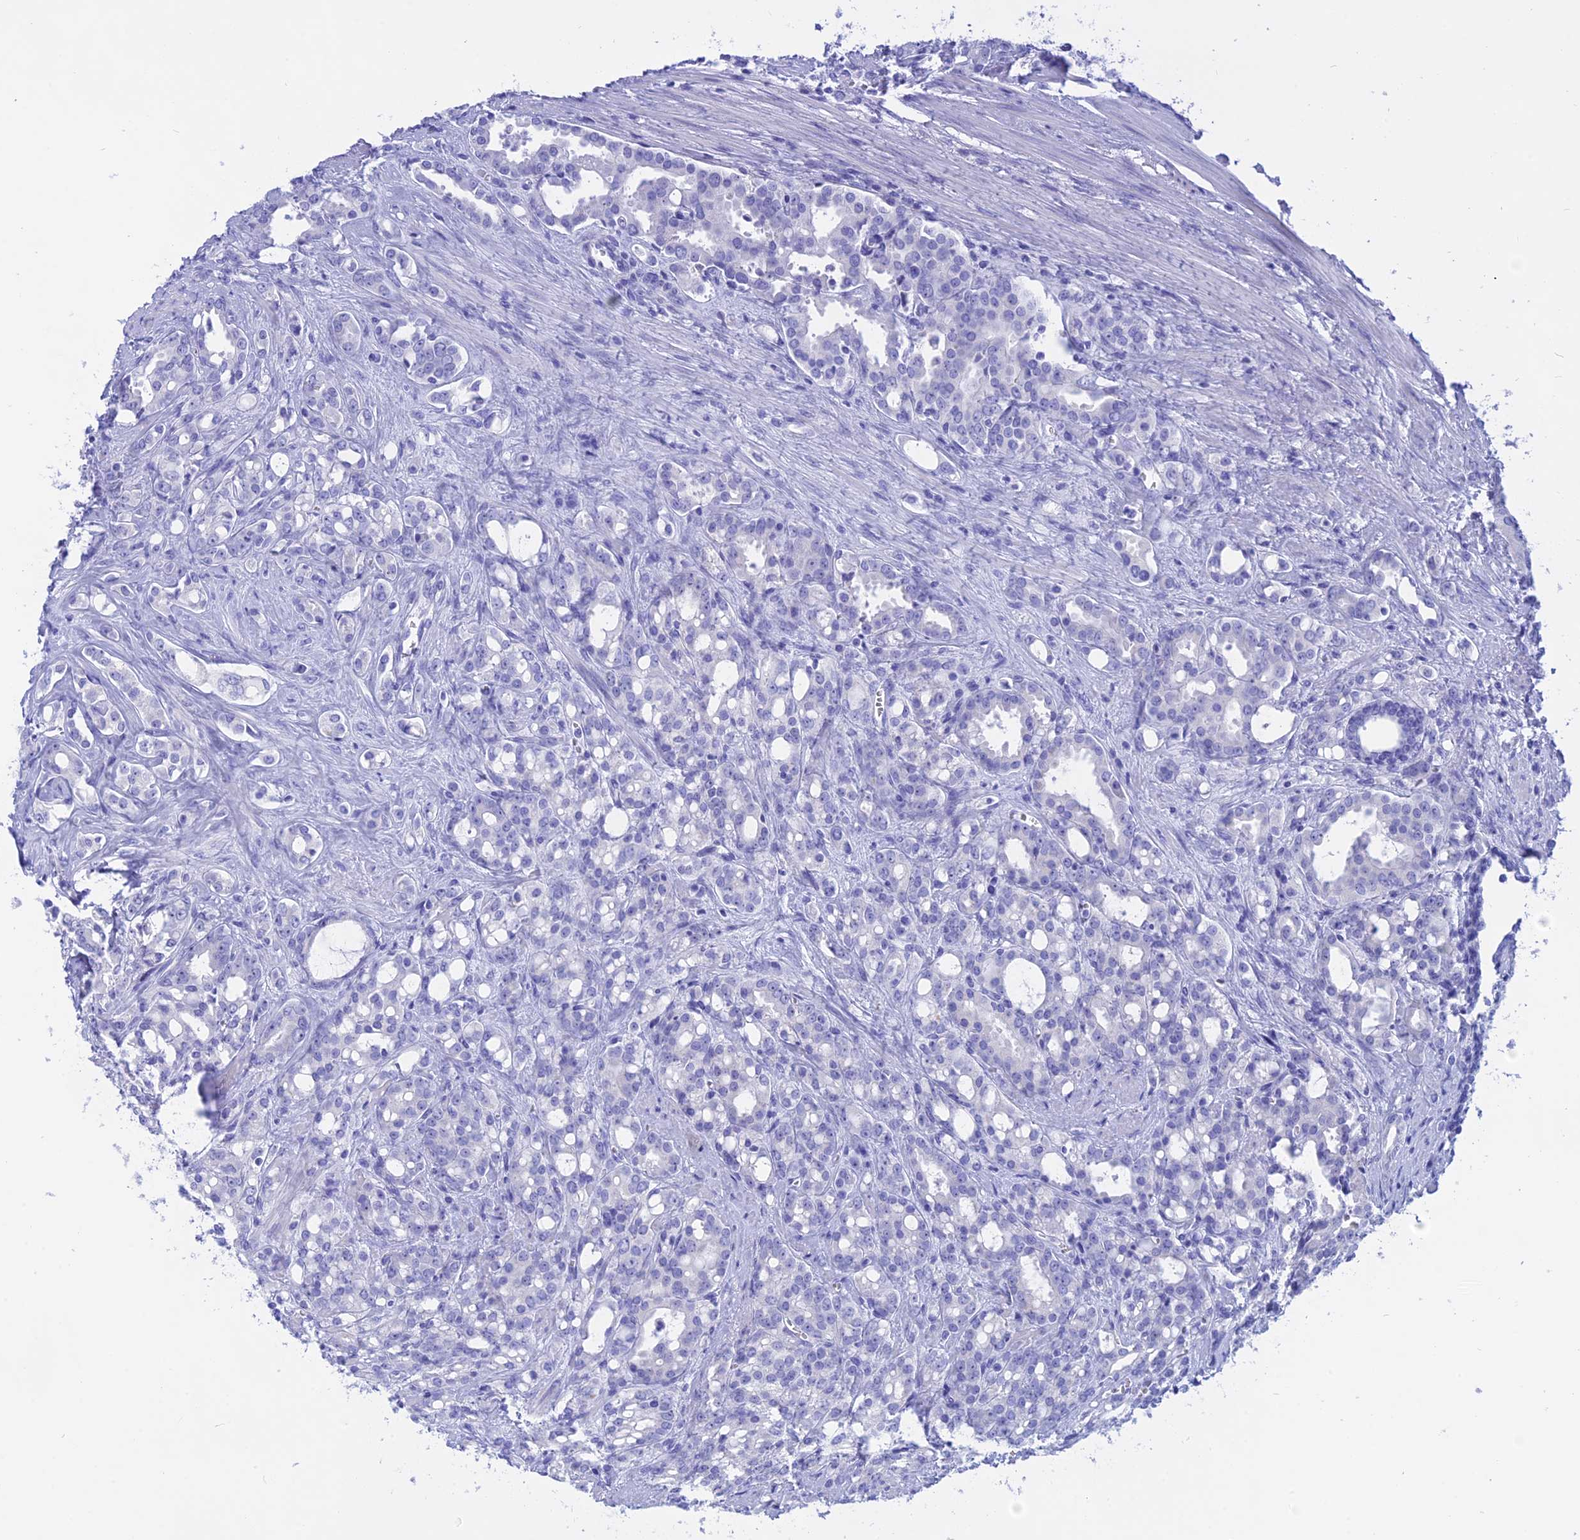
{"staining": {"intensity": "negative", "quantity": "none", "location": "none"}, "tissue": "prostate cancer", "cell_type": "Tumor cells", "image_type": "cancer", "snomed": [{"axis": "morphology", "description": "Adenocarcinoma, High grade"}, {"axis": "topography", "description": "Prostate"}], "caption": "A high-resolution photomicrograph shows immunohistochemistry (IHC) staining of prostate cancer (adenocarcinoma (high-grade)), which shows no significant staining in tumor cells.", "gene": "ISCA1", "patient": {"sex": "male", "age": 72}}